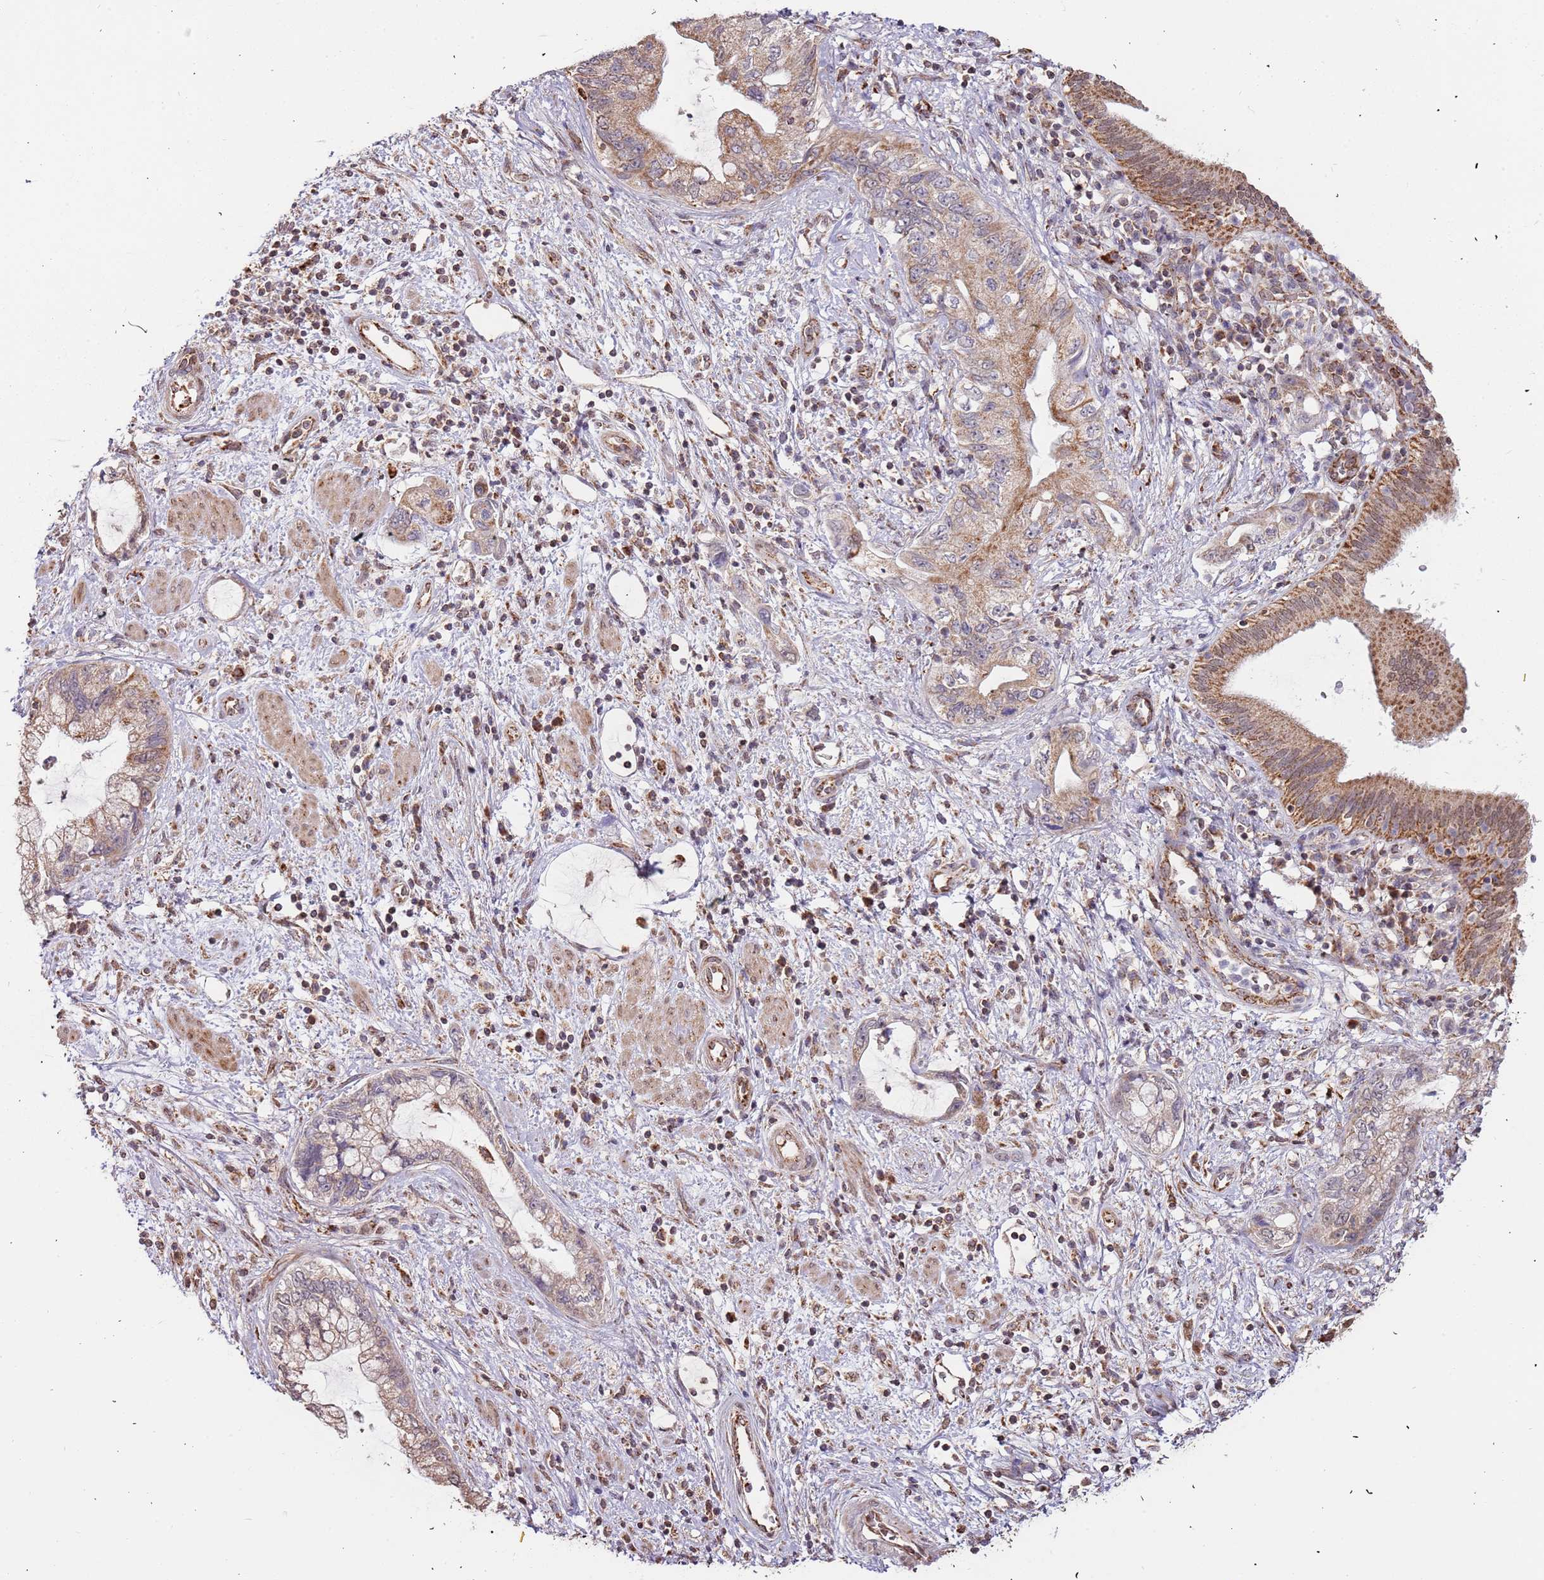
{"staining": {"intensity": "moderate", "quantity": ">75%", "location": "cytoplasmic/membranous,nuclear"}, "tissue": "pancreatic cancer", "cell_type": "Tumor cells", "image_type": "cancer", "snomed": [{"axis": "morphology", "description": "Adenocarcinoma, NOS"}, {"axis": "topography", "description": "Pancreas"}], "caption": "Pancreatic cancer (adenocarcinoma) tissue demonstrates moderate cytoplasmic/membranous and nuclear staining in about >75% of tumor cells, visualized by immunohistochemistry.", "gene": "IL17RD", "patient": {"sex": "female", "age": 73}}